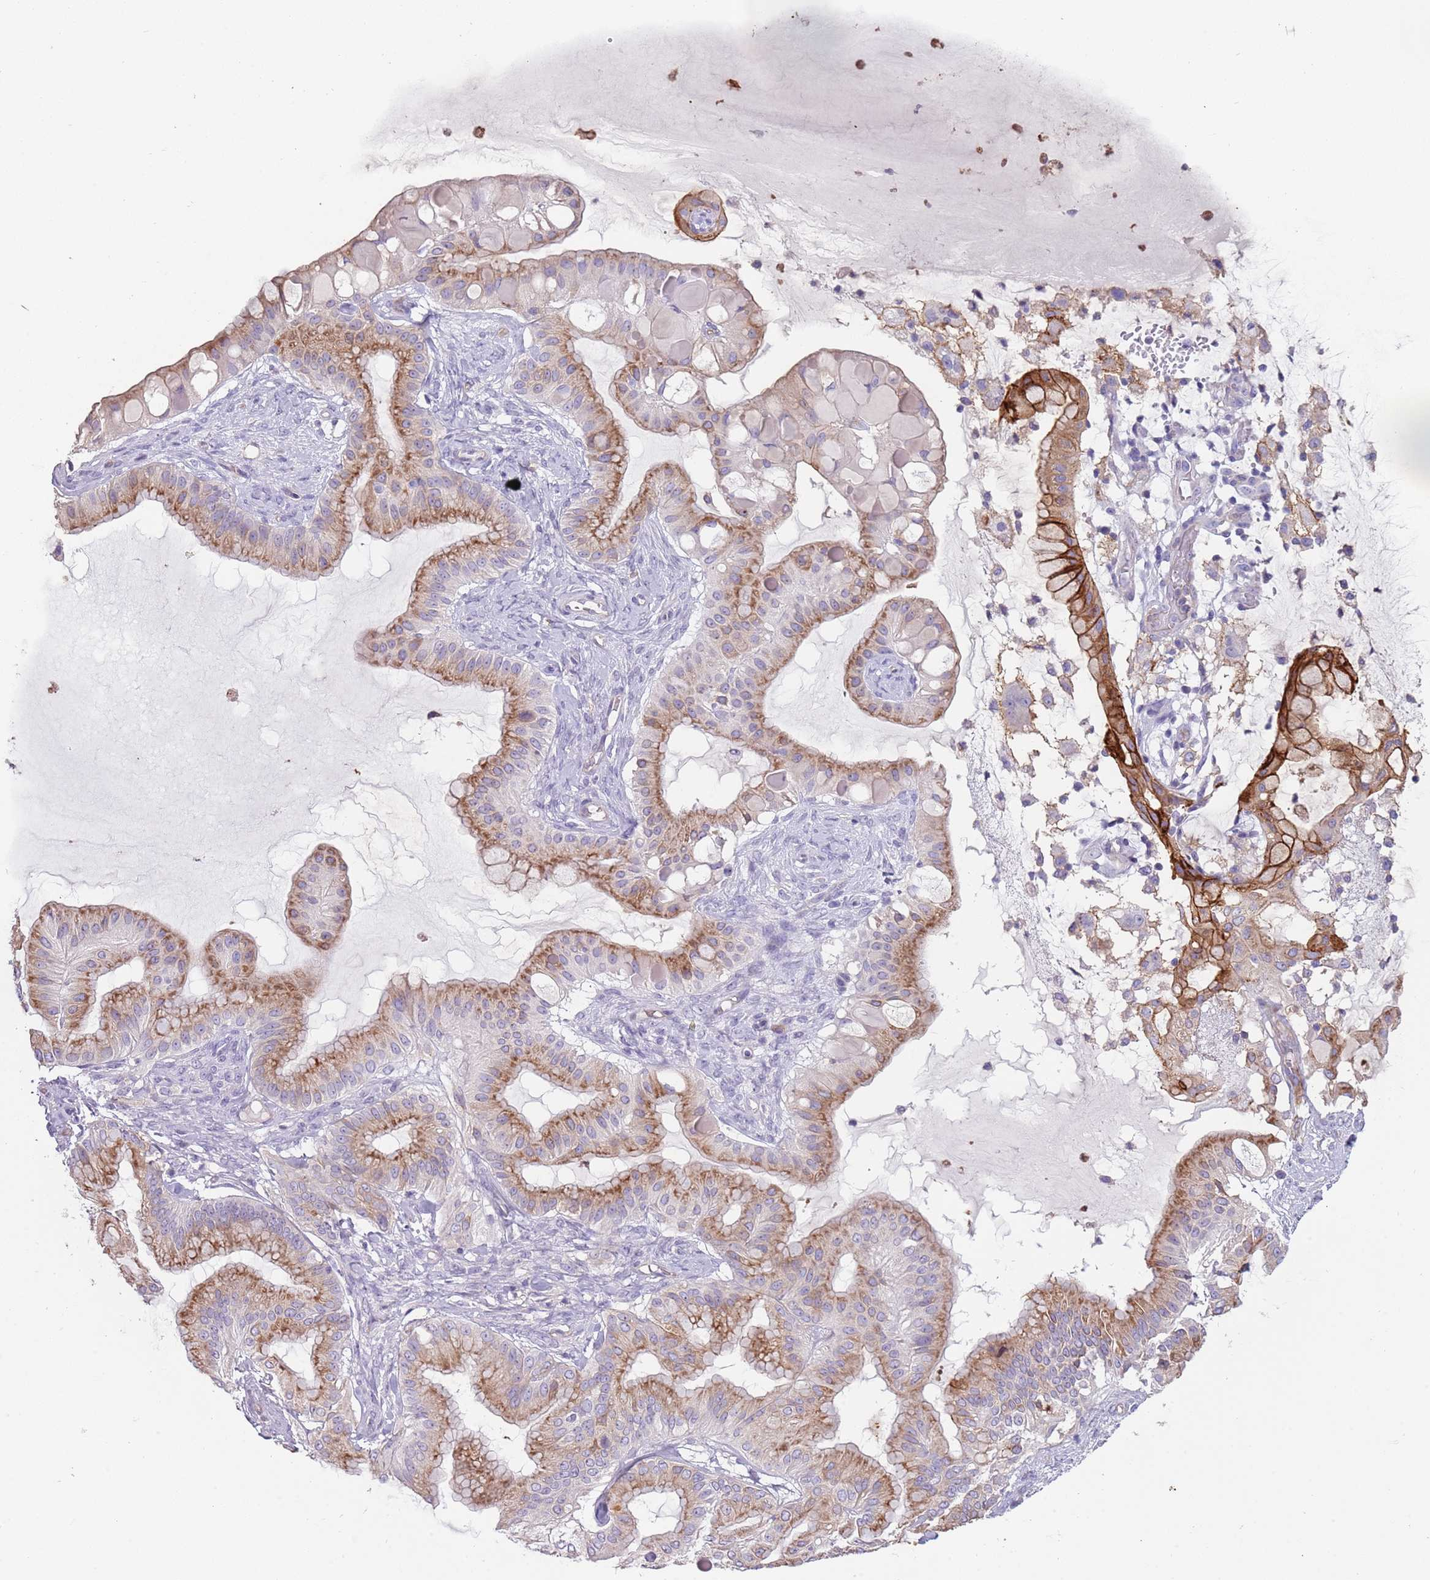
{"staining": {"intensity": "strong", "quantity": "25%-75%", "location": "cytoplasmic/membranous"}, "tissue": "ovarian cancer", "cell_type": "Tumor cells", "image_type": "cancer", "snomed": [{"axis": "morphology", "description": "Cystadenocarcinoma, mucinous, NOS"}, {"axis": "topography", "description": "Ovary"}], "caption": "Immunohistochemical staining of mucinous cystadenocarcinoma (ovarian) displays high levels of strong cytoplasmic/membranous staining in about 25%-75% of tumor cells.", "gene": "NBPF3", "patient": {"sex": "female", "age": 61}}